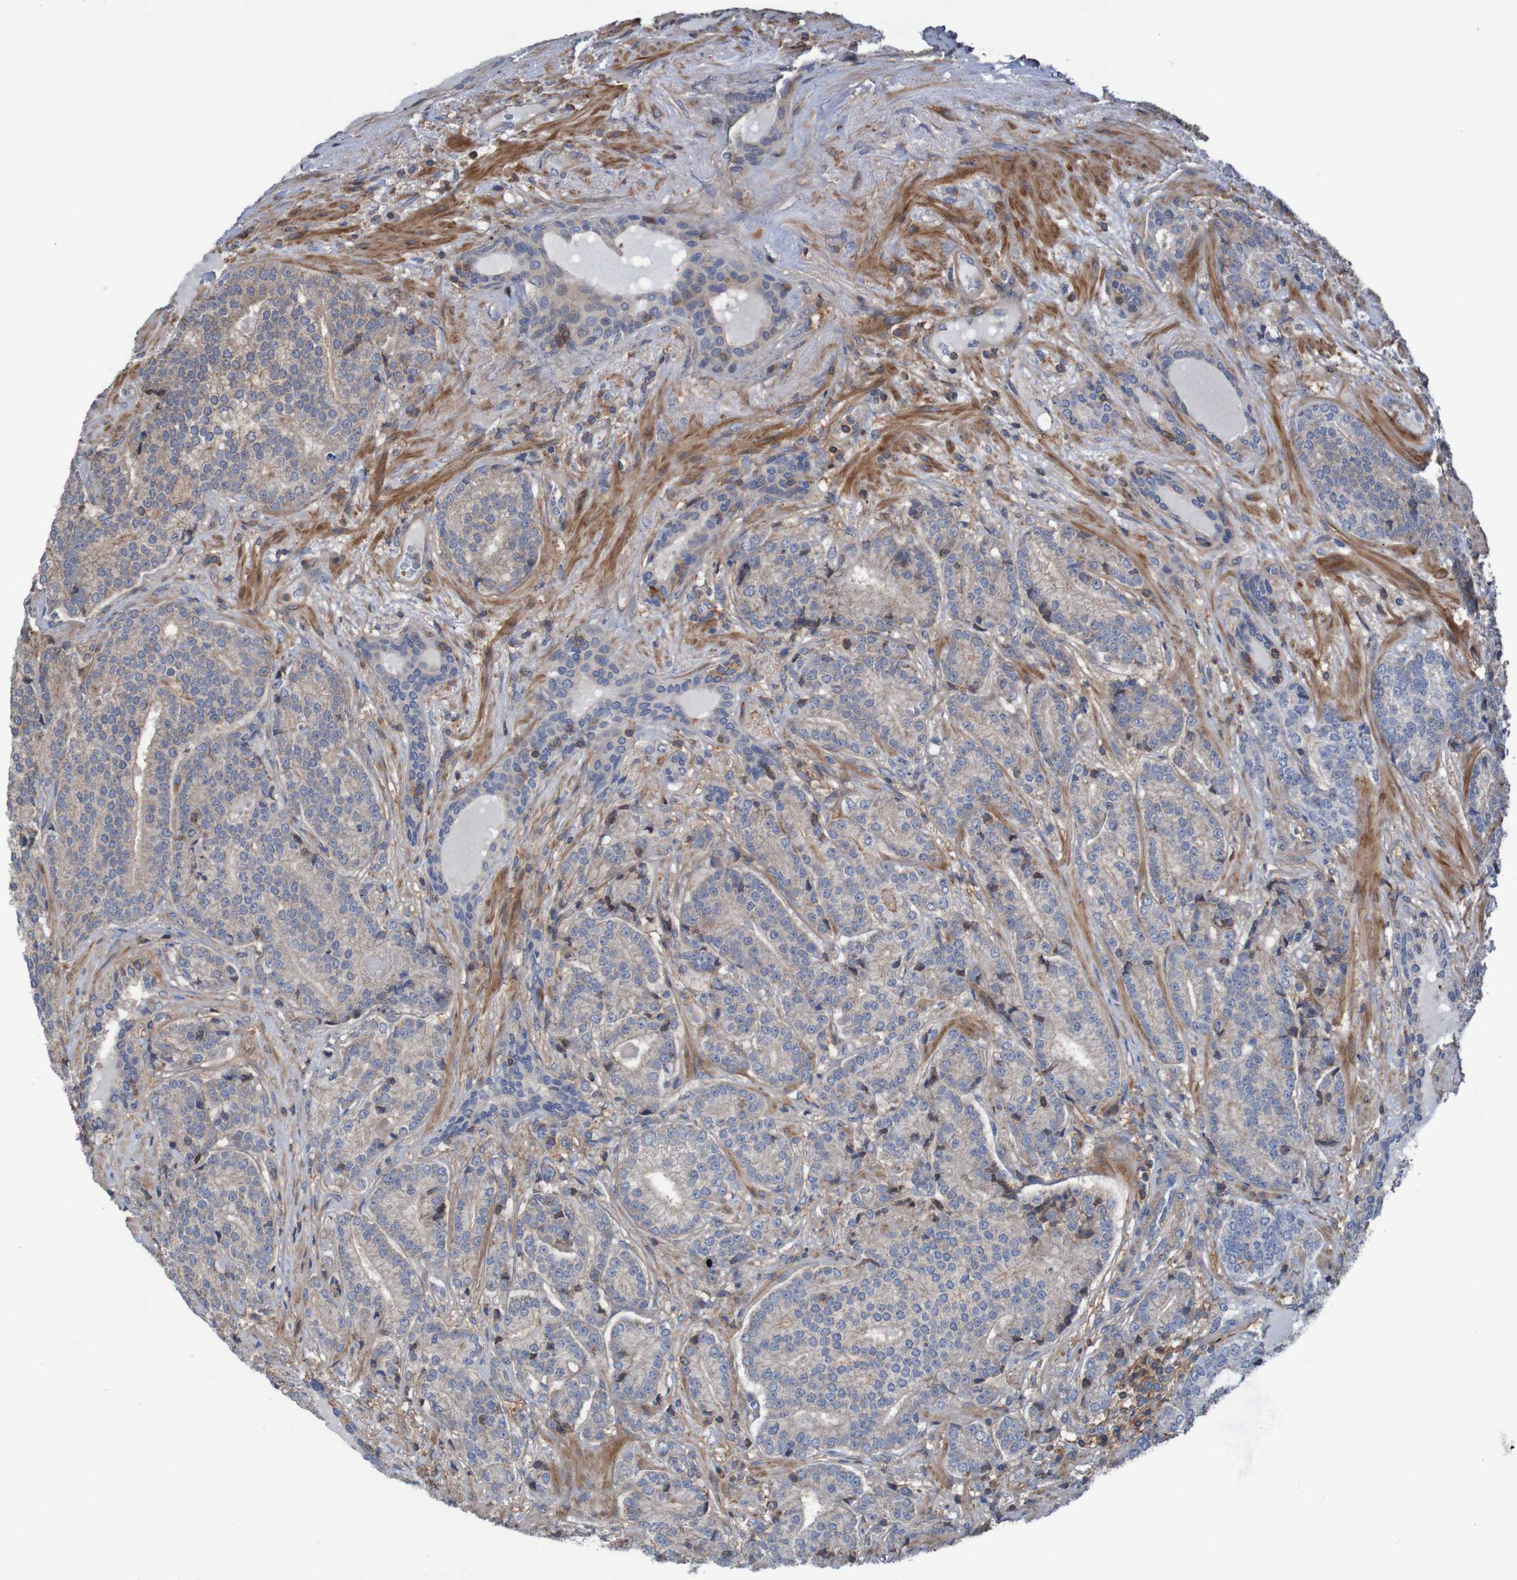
{"staining": {"intensity": "weak", "quantity": ">75%", "location": "cytoplasmic/membranous"}, "tissue": "prostate cancer", "cell_type": "Tumor cells", "image_type": "cancer", "snomed": [{"axis": "morphology", "description": "Adenocarcinoma, High grade"}, {"axis": "topography", "description": "Prostate"}], "caption": "DAB (3,3'-diaminobenzidine) immunohistochemical staining of human prostate cancer (adenocarcinoma (high-grade)) exhibits weak cytoplasmic/membranous protein positivity in about >75% of tumor cells.", "gene": "PDGFB", "patient": {"sex": "male", "age": 61}}